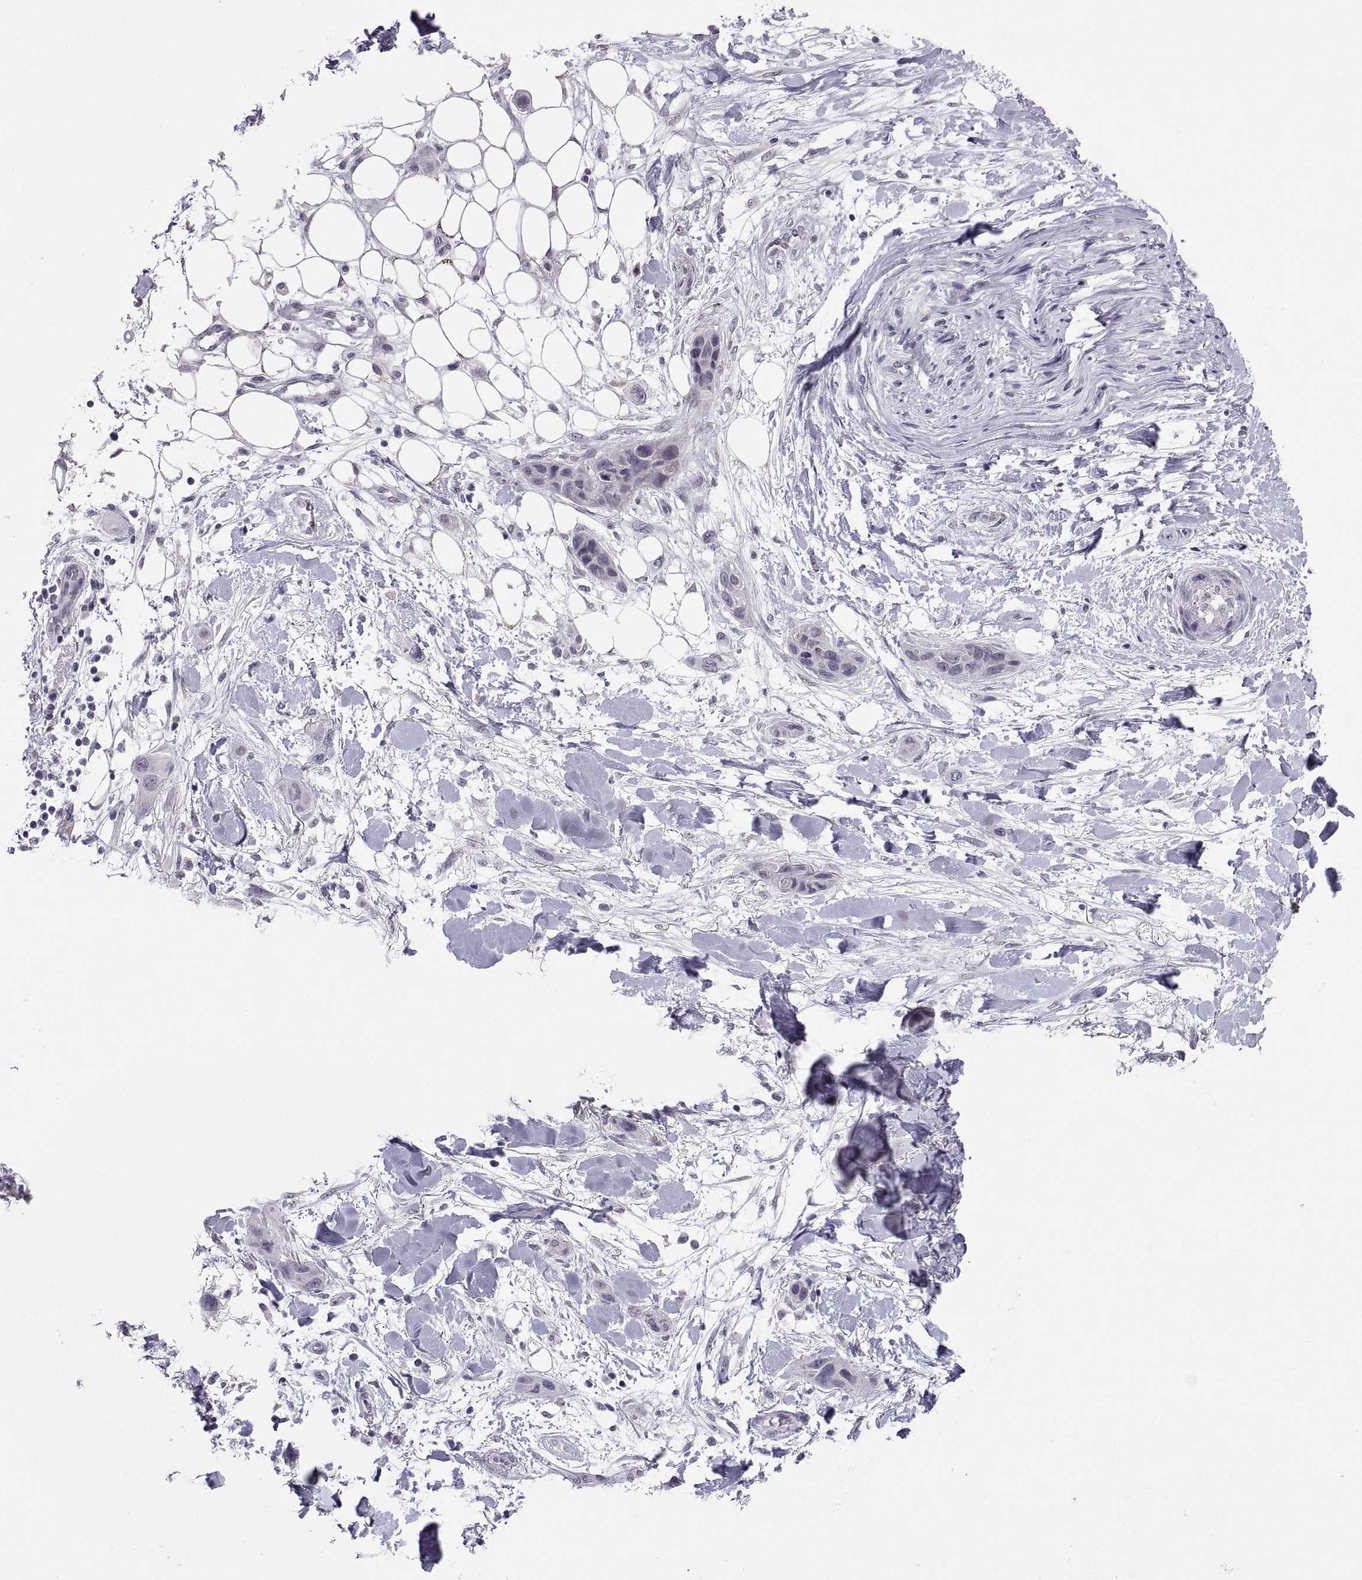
{"staining": {"intensity": "negative", "quantity": "none", "location": "none"}, "tissue": "skin cancer", "cell_type": "Tumor cells", "image_type": "cancer", "snomed": [{"axis": "morphology", "description": "Squamous cell carcinoma, NOS"}, {"axis": "topography", "description": "Skin"}], "caption": "This is an IHC micrograph of skin cancer (squamous cell carcinoma). There is no positivity in tumor cells.", "gene": "KRT77", "patient": {"sex": "male", "age": 79}}